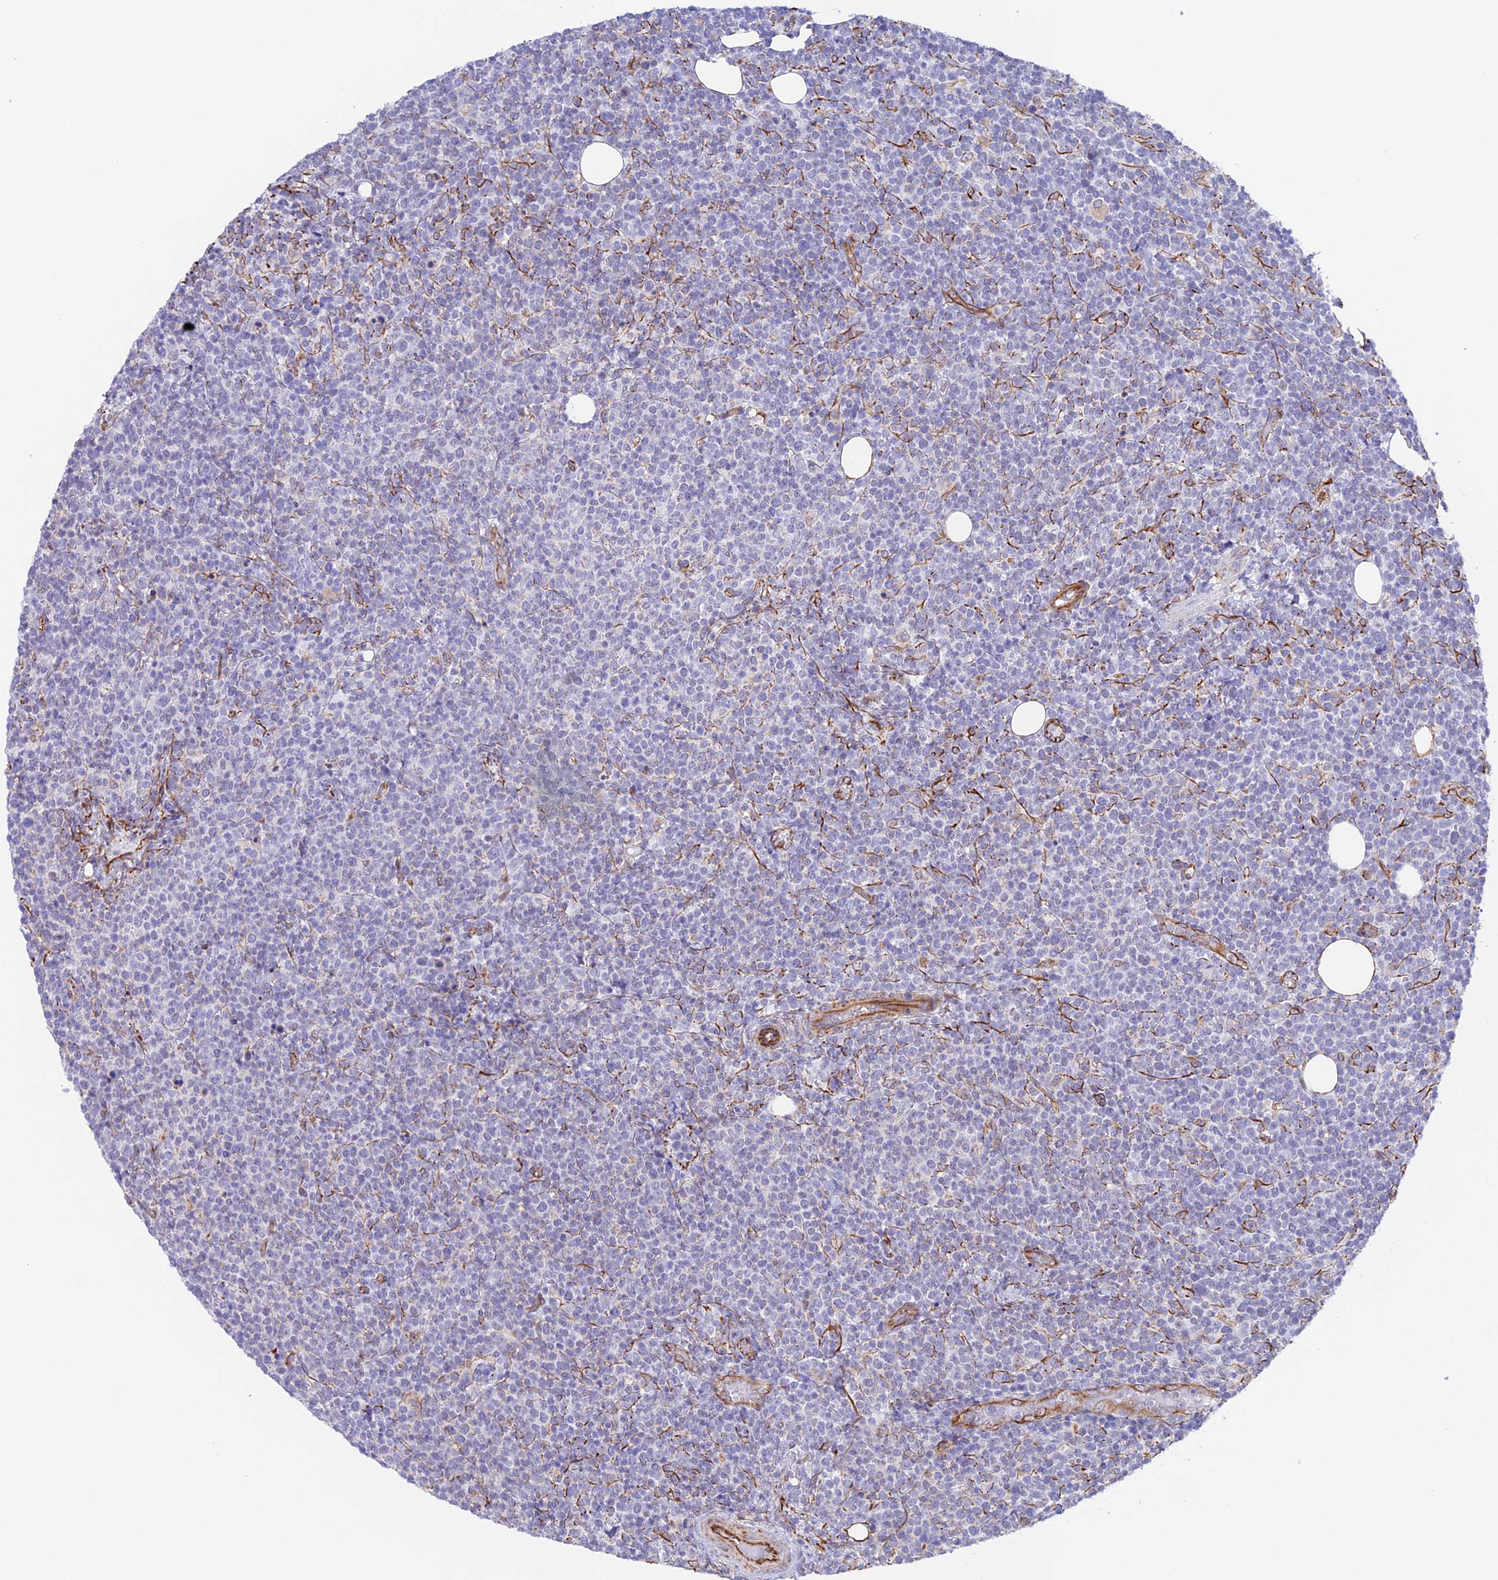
{"staining": {"intensity": "negative", "quantity": "none", "location": "none"}, "tissue": "lymphoma", "cell_type": "Tumor cells", "image_type": "cancer", "snomed": [{"axis": "morphology", "description": "Malignant lymphoma, non-Hodgkin's type, High grade"}, {"axis": "topography", "description": "Lymph node"}], "caption": "Immunohistochemistry image of neoplastic tissue: high-grade malignant lymphoma, non-Hodgkin's type stained with DAB displays no significant protein positivity in tumor cells.", "gene": "ZNF652", "patient": {"sex": "male", "age": 61}}